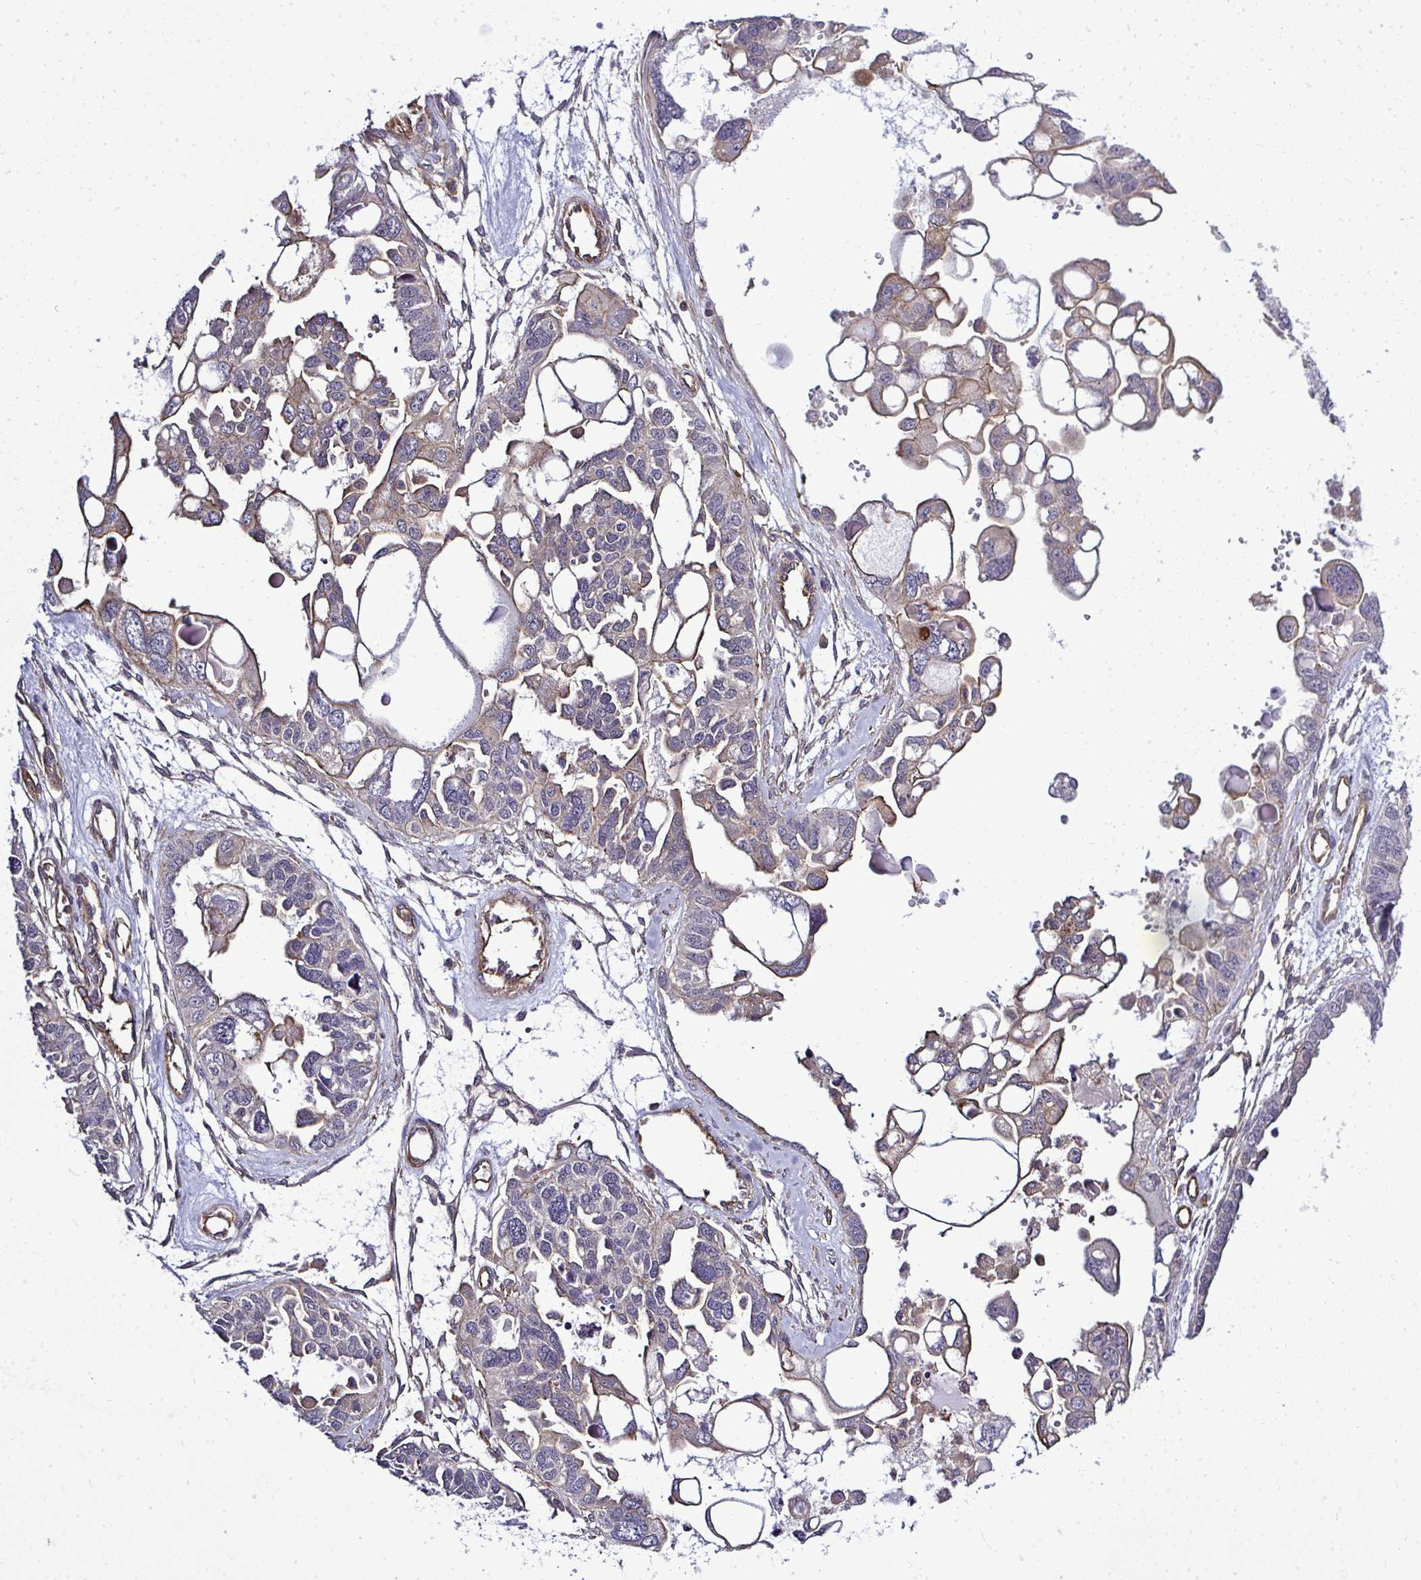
{"staining": {"intensity": "weak", "quantity": "<25%", "location": "cytoplasmic/membranous"}, "tissue": "ovarian cancer", "cell_type": "Tumor cells", "image_type": "cancer", "snomed": [{"axis": "morphology", "description": "Cystadenocarcinoma, serous, NOS"}, {"axis": "topography", "description": "Ovary"}], "caption": "This is a image of immunohistochemistry staining of ovarian cancer (serous cystadenocarcinoma), which shows no expression in tumor cells.", "gene": "FUT10", "patient": {"sex": "female", "age": 51}}